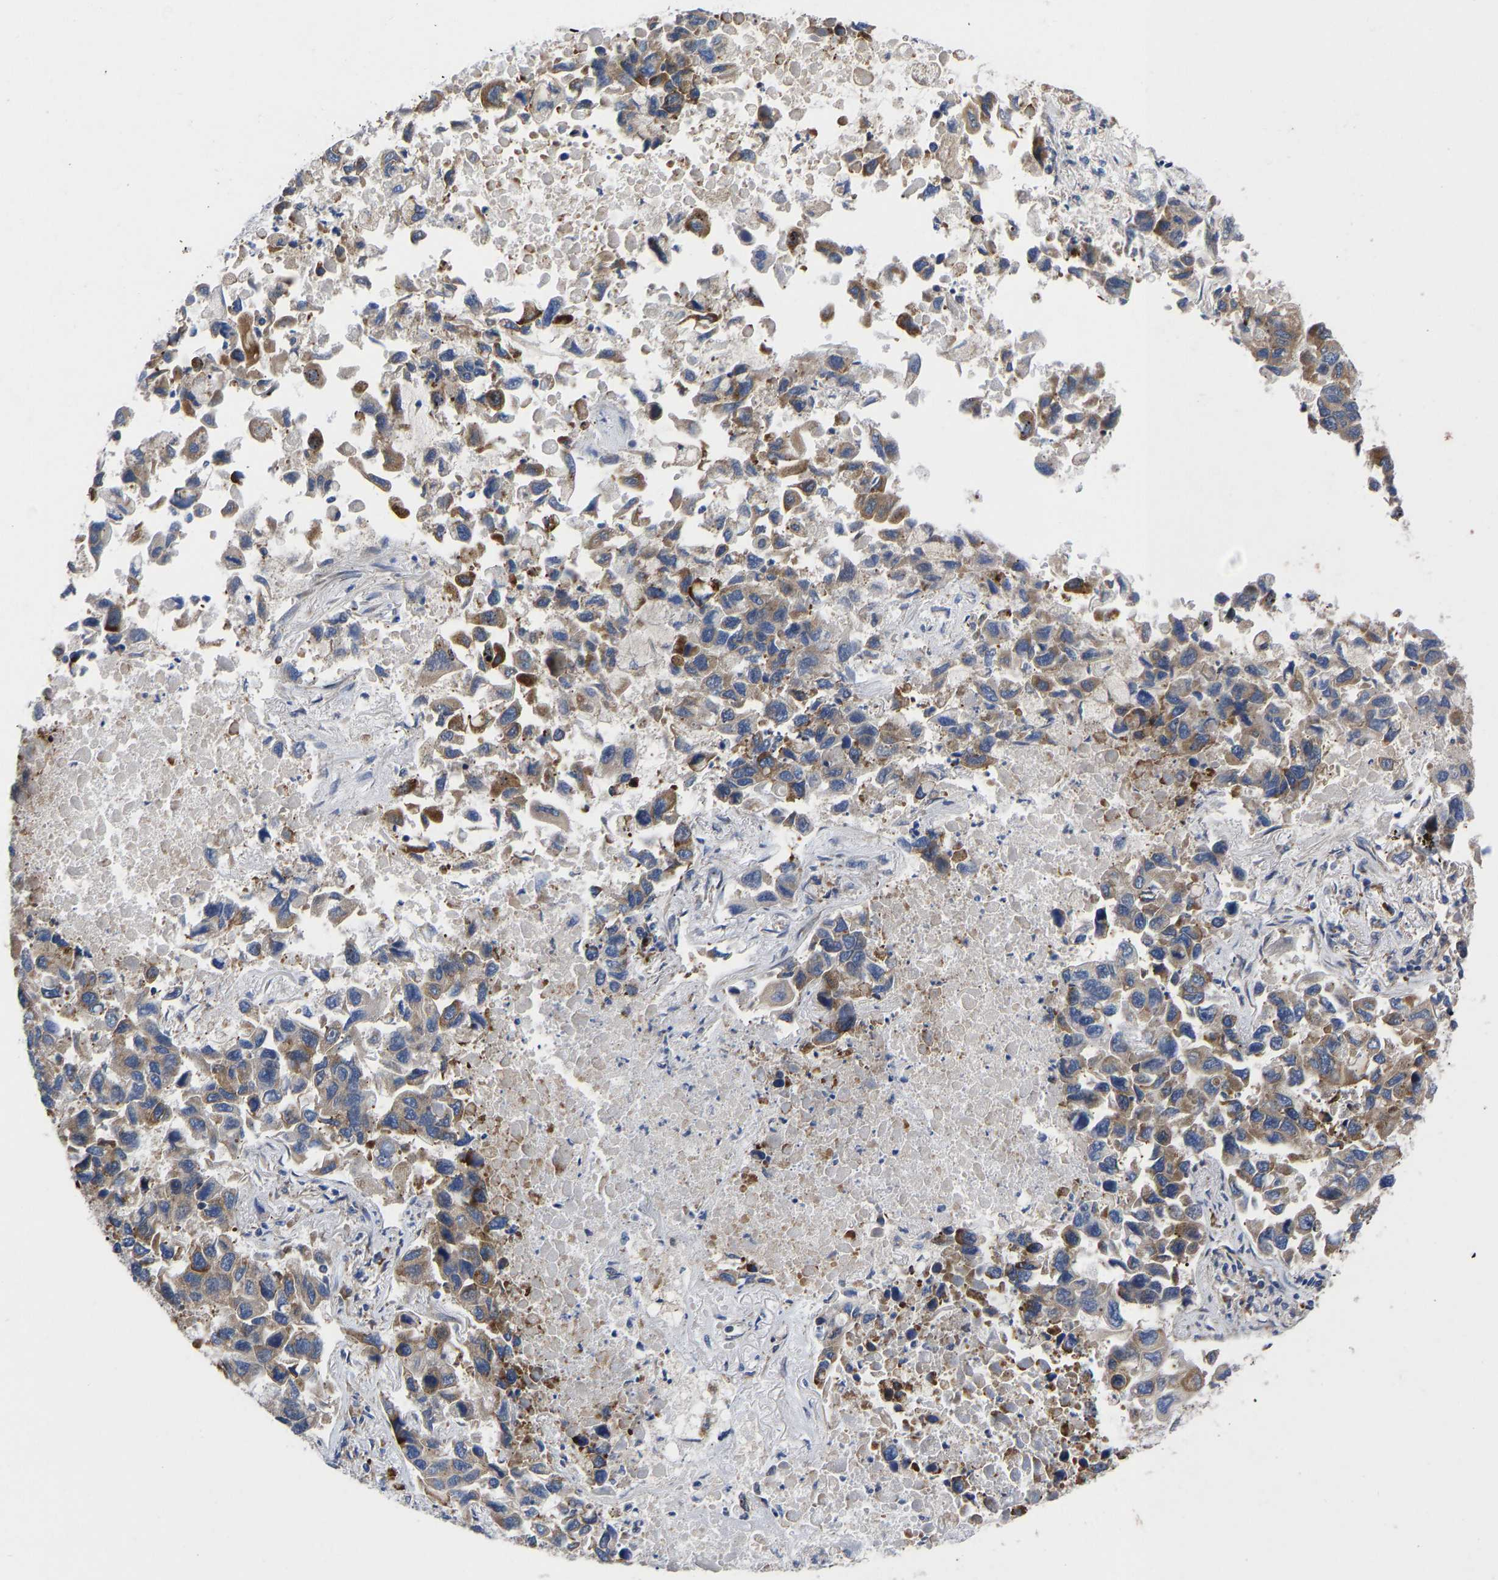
{"staining": {"intensity": "moderate", "quantity": ">75%", "location": "cytoplasmic/membranous"}, "tissue": "lung cancer", "cell_type": "Tumor cells", "image_type": "cancer", "snomed": [{"axis": "morphology", "description": "Adenocarcinoma, NOS"}, {"axis": "topography", "description": "Lung"}], "caption": "Immunohistochemistry of human lung adenocarcinoma shows medium levels of moderate cytoplasmic/membranous expression in approximately >75% of tumor cells.", "gene": "TMEM38B", "patient": {"sex": "male", "age": 64}}